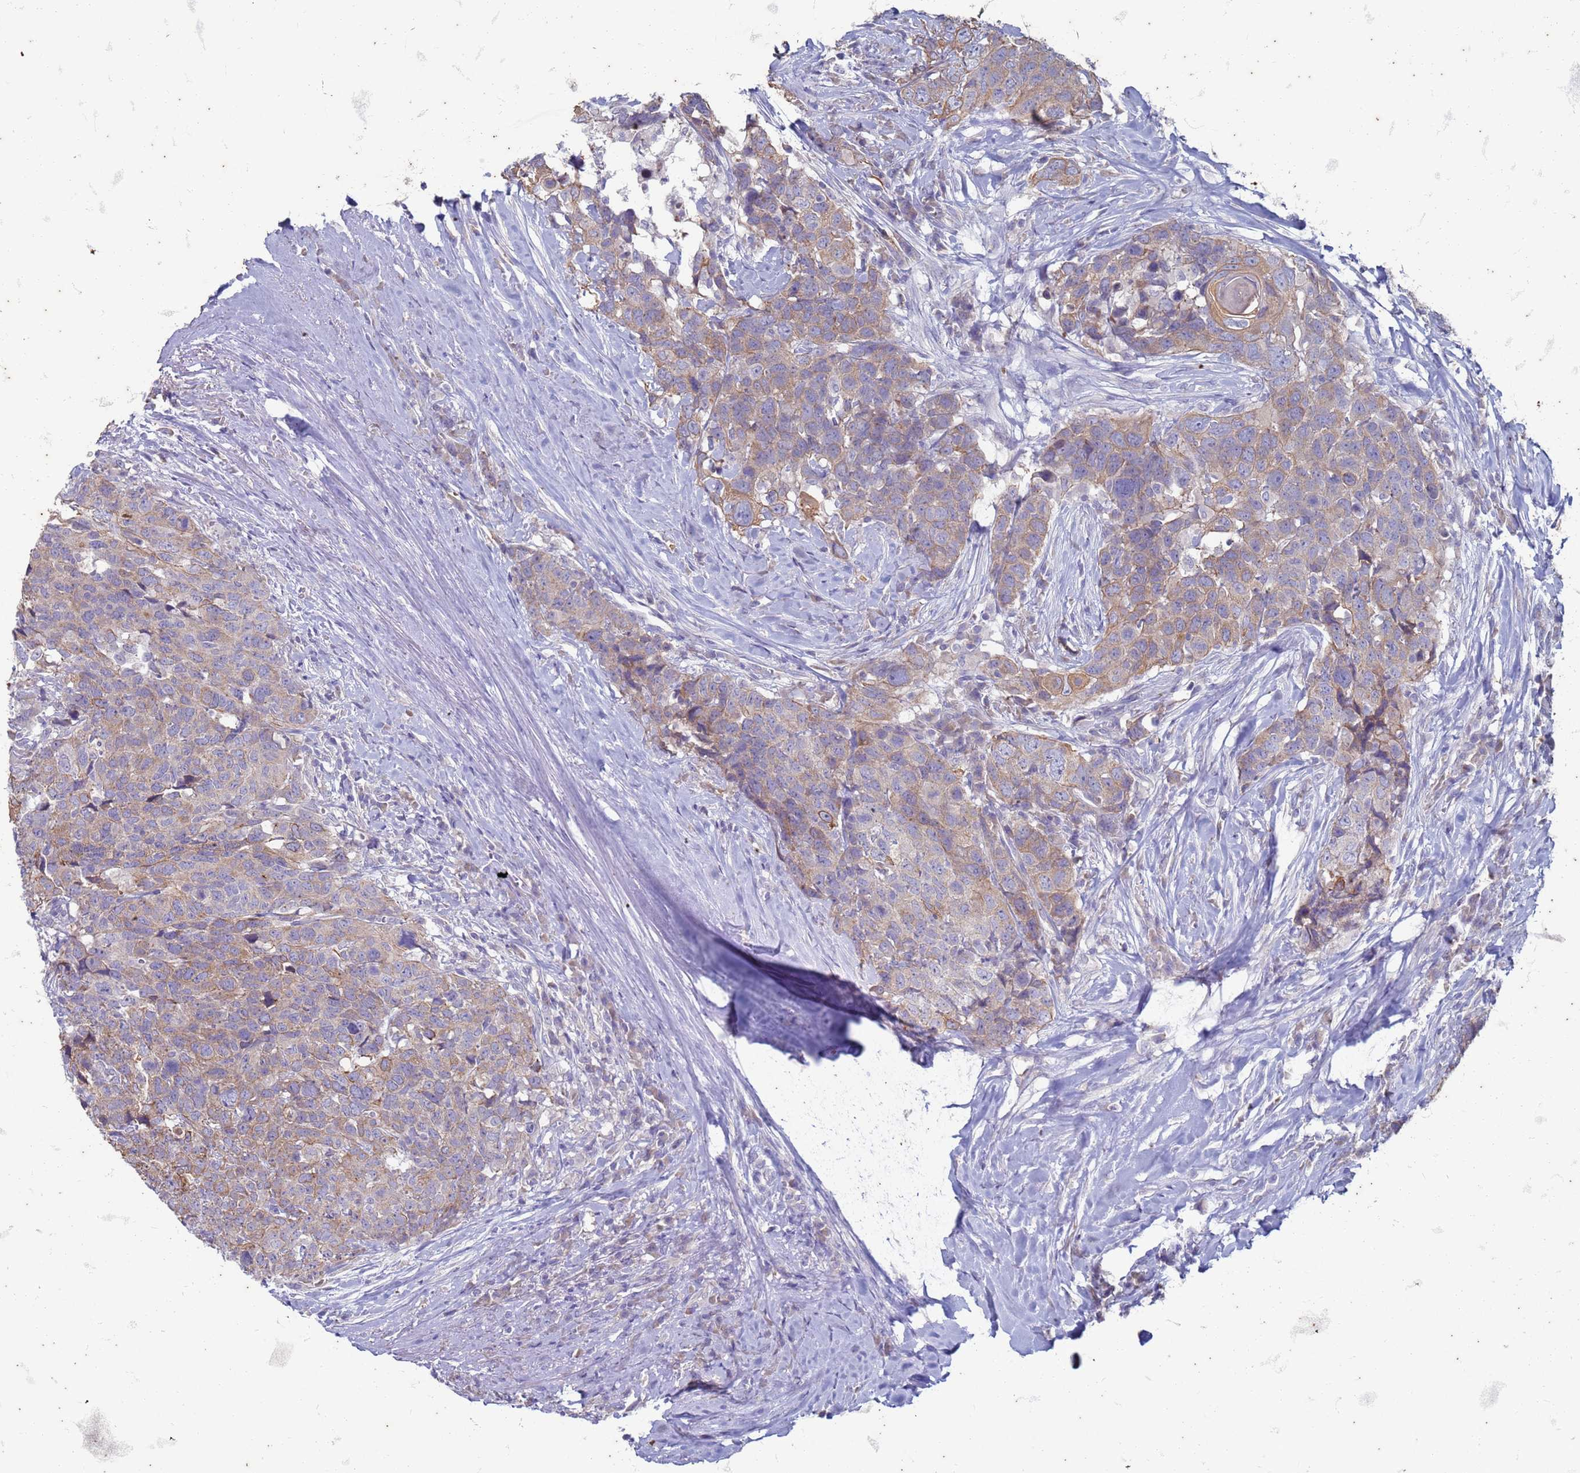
{"staining": {"intensity": "moderate", "quantity": "<25%", "location": "cytoplasmic/membranous"}, "tissue": "head and neck cancer", "cell_type": "Tumor cells", "image_type": "cancer", "snomed": [{"axis": "morphology", "description": "Squamous cell carcinoma, NOS"}, {"axis": "topography", "description": "Head-Neck"}], "caption": "DAB immunohistochemical staining of human head and neck cancer exhibits moderate cytoplasmic/membranous protein positivity in about <25% of tumor cells. (Brightfield microscopy of DAB IHC at high magnification).", "gene": "SUCO", "patient": {"sex": "male", "age": 66}}